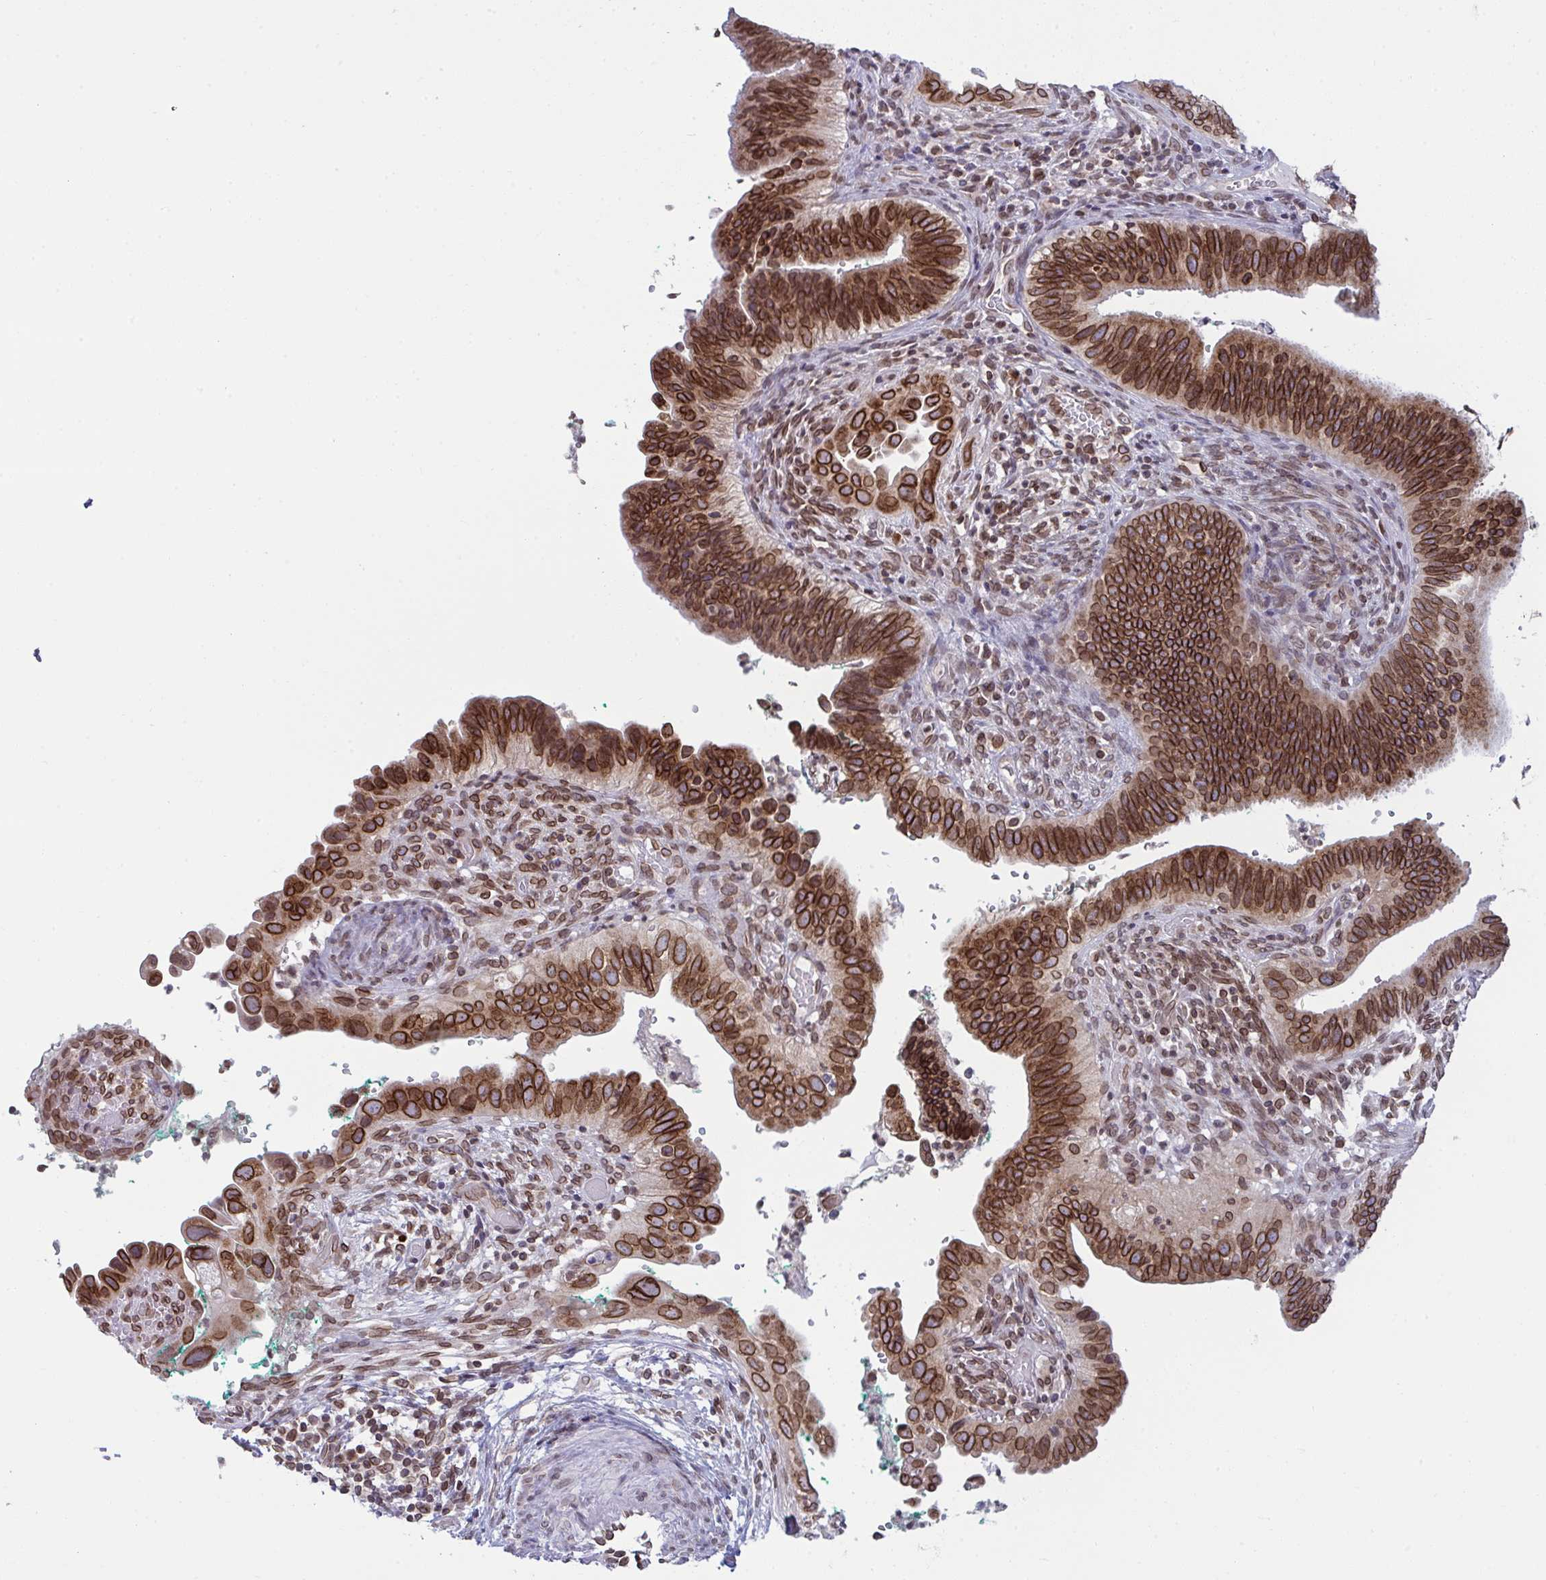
{"staining": {"intensity": "strong", "quantity": ">75%", "location": "cytoplasmic/membranous,nuclear"}, "tissue": "cervical cancer", "cell_type": "Tumor cells", "image_type": "cancer", "snomed": [{"axis": "morphology", "description": "Adenocarcinoma, NOS"}, {"axis": "topography", "description": "Cervix"}], "caption": "Cervical cancer (adenocarcinoma) tissue displays strong cytoplasmic/membranous and nuclear expression in approximately >75% of tumor cells, visualized by immunohistochemistry. (IHC, brightfield microscopy, high magnification).", "gene": "RANBP2", "patient": {"sex": "female", "age": 42}}